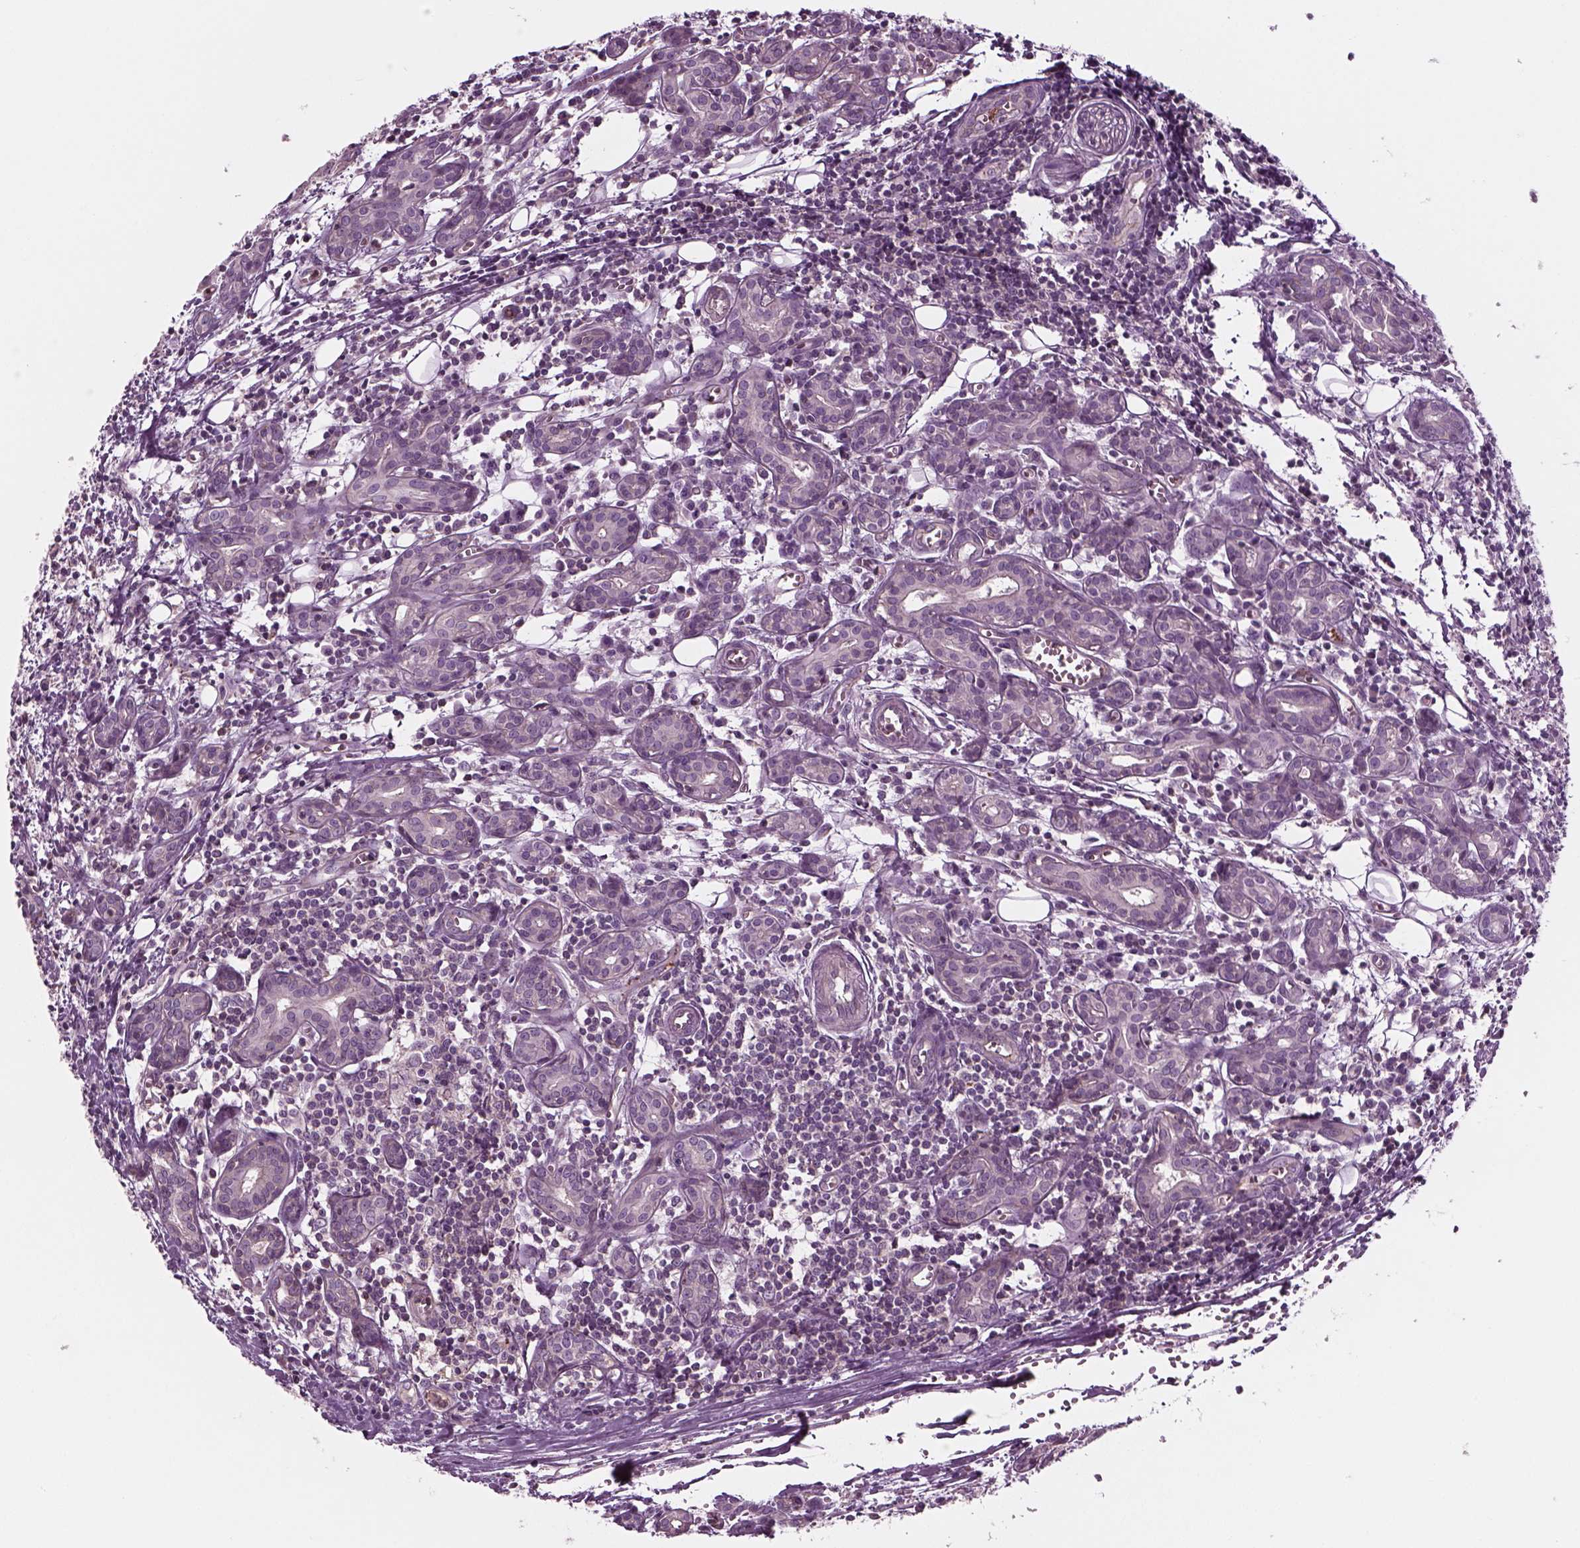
{"staining": {"intensity": "negative", "quantity": "none", "location": "none"}, "tissue": "head and neck cancer", "cell_type": "Tumor cells", "image_type": "cancer", "snomed": [{"axis": "morphology", "description": "Adenocarcinoma, NOS"}, {"axis": "topography", "description": "Head-Neck"}], "caption": "This histopathology image is of adenocarcinoma (head and neck) stained with immunohistochemistry to label a protein in brown with the nuclei are counter-stained blue. There is no positivity in tumor cells.", "gene": "SLC2A3", "patient": {"sex": "male", "age": 76}}